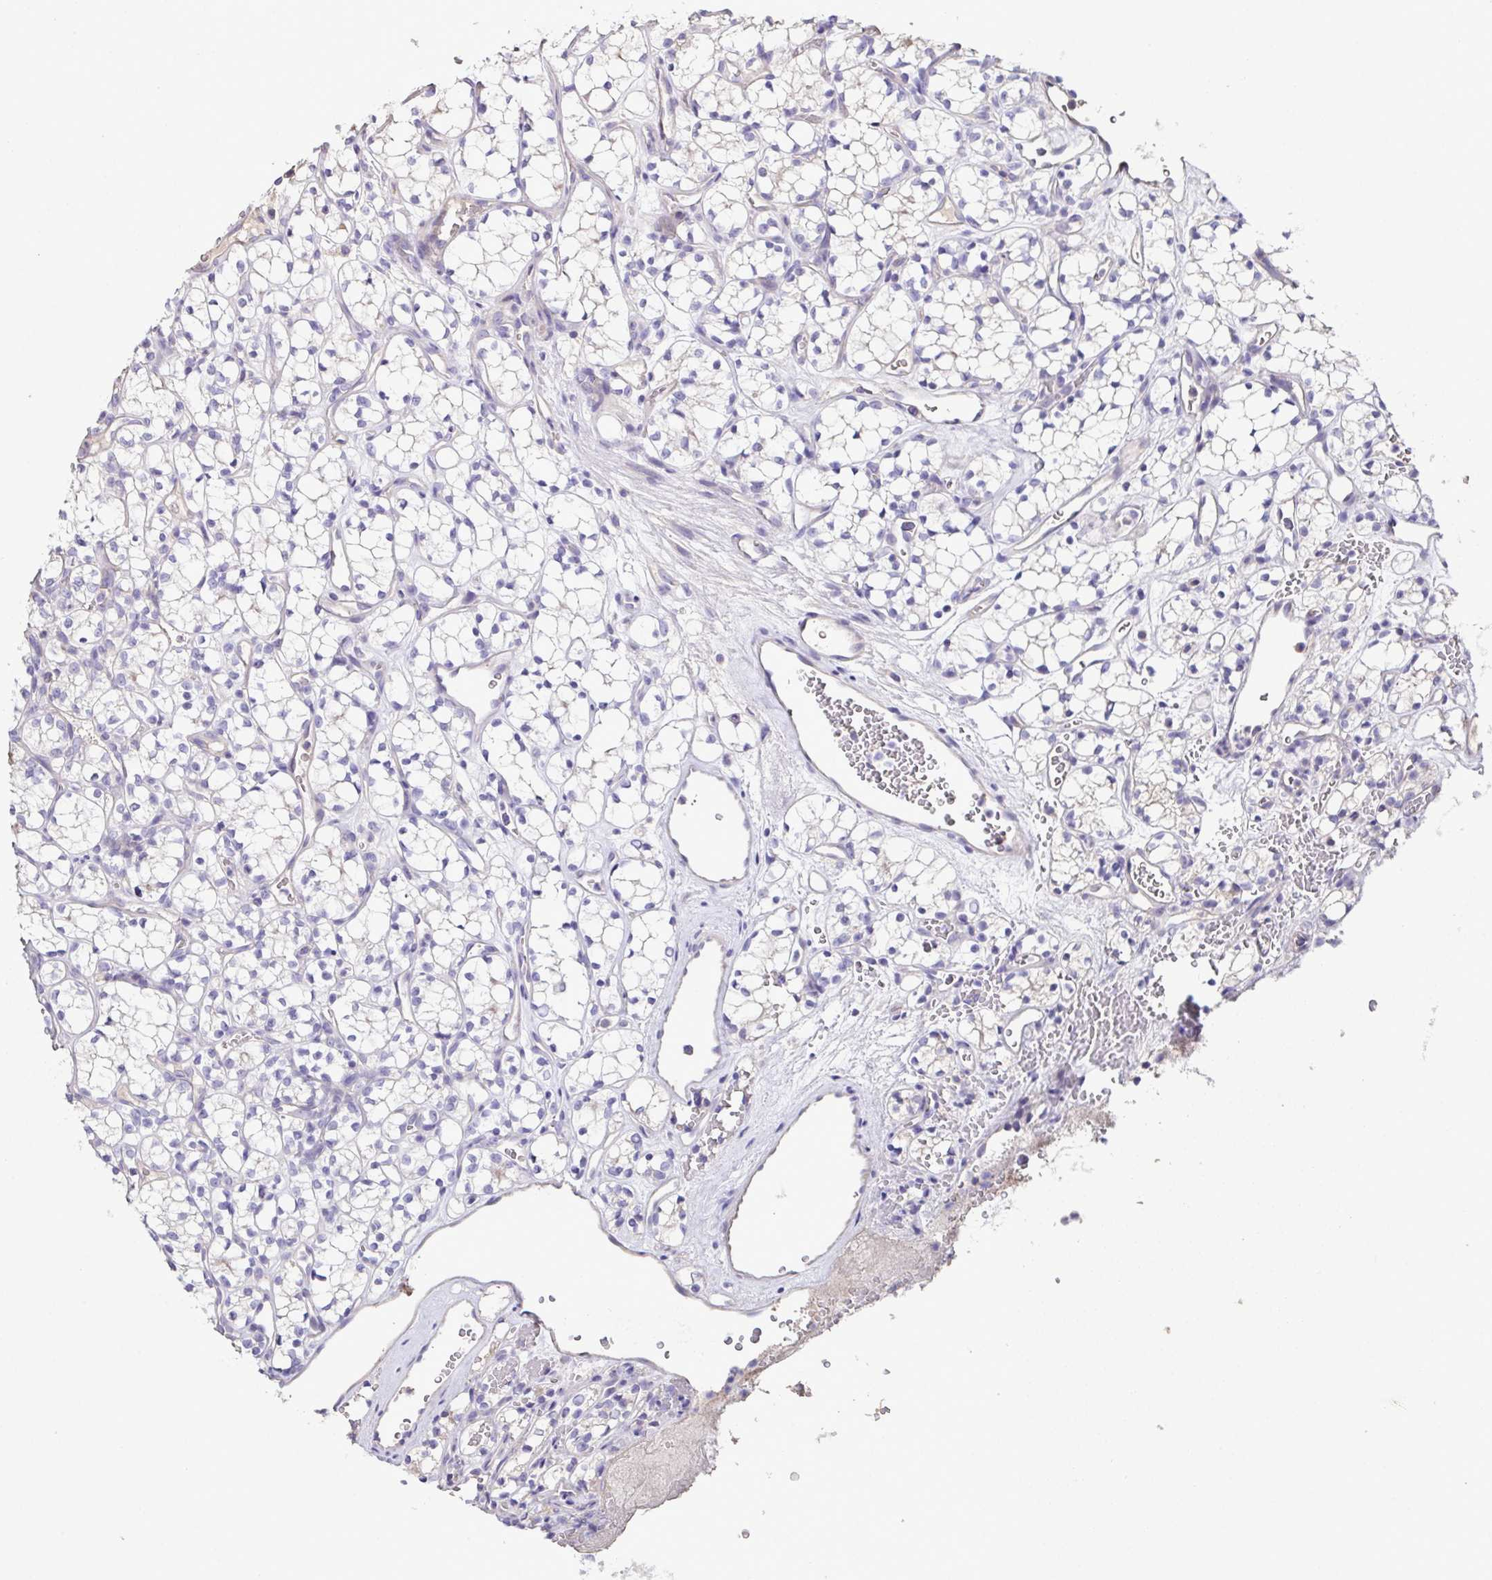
{"staining": {"intensity": "negative", "quantity": "none", "location": "none"}, "tissue": "renal cancer", "cell_type": "Tumor cells", "image_type": "cancer", "snomed": [{"axis": "morphology", "description": "Adenocarcinoma, NOS"}, {"axis": "topography", "description": "Kidney"}], "caption": "Adenocarcinoma (renal) was stained to show a protein in brown. There is no significant staining in tumor cells.", "gene": "MARCO", "patient": {"sex": "female", "age": 69}}